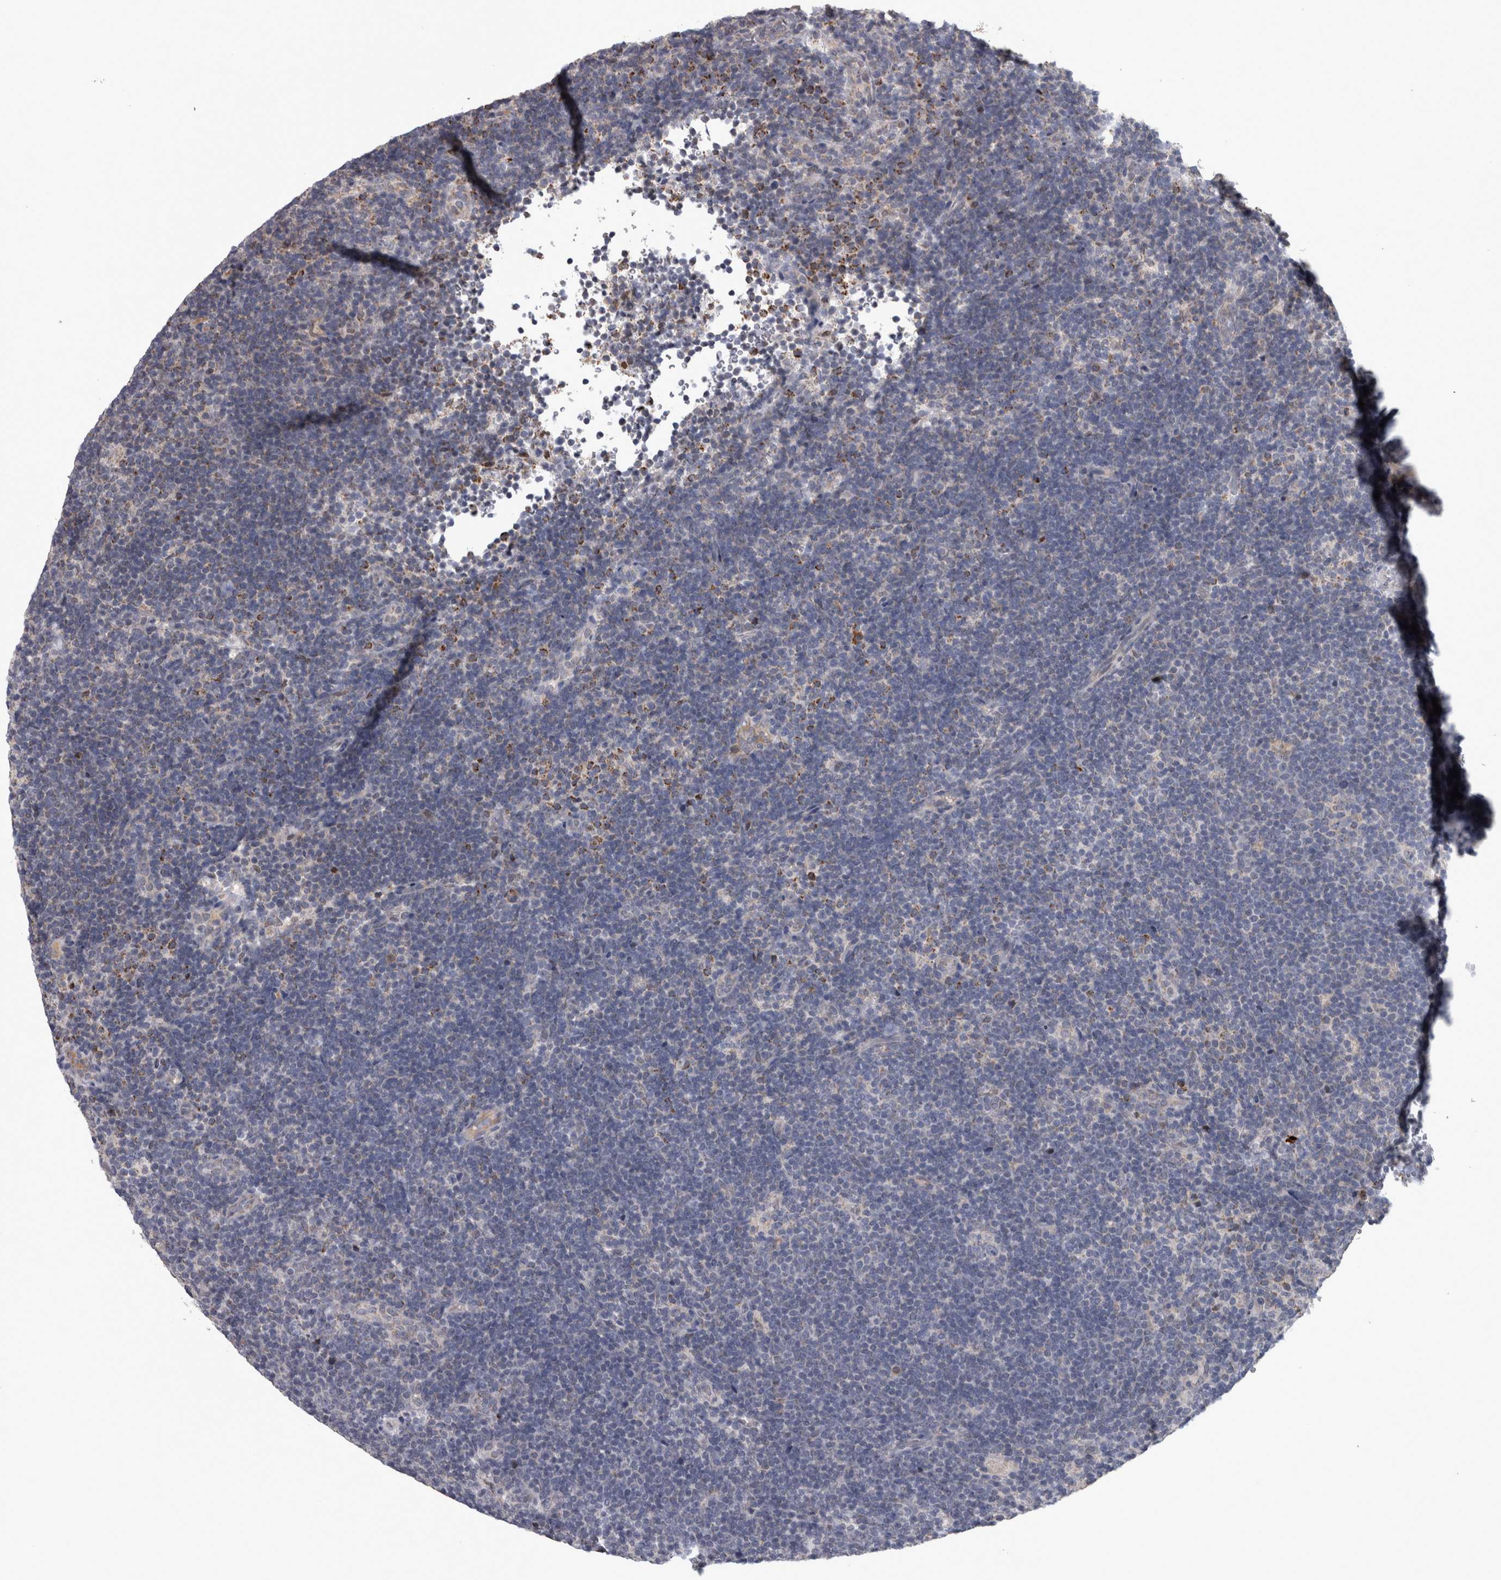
{"staining": {"intensity": "negative", "quantity": "none", "location": "none"}, "tissue": "lymphoma", "cell_type": "Tumor cells", "image_type": "cancer", "snomed": [{"axis": "morphology", "description": "Hodgkin's disease, NOS"}, {"axis": "topography", "description": "Lymph node"}], "caption": "Protein analysis of lymphoma reveals no significant positivity in tumor cells. (DAB (3,3'-diaminobenzidine) IHC visualized using brightfield microscopy, high magnification).", "gene": "DBT", "patient": {"sex": "female", "age": 57}}